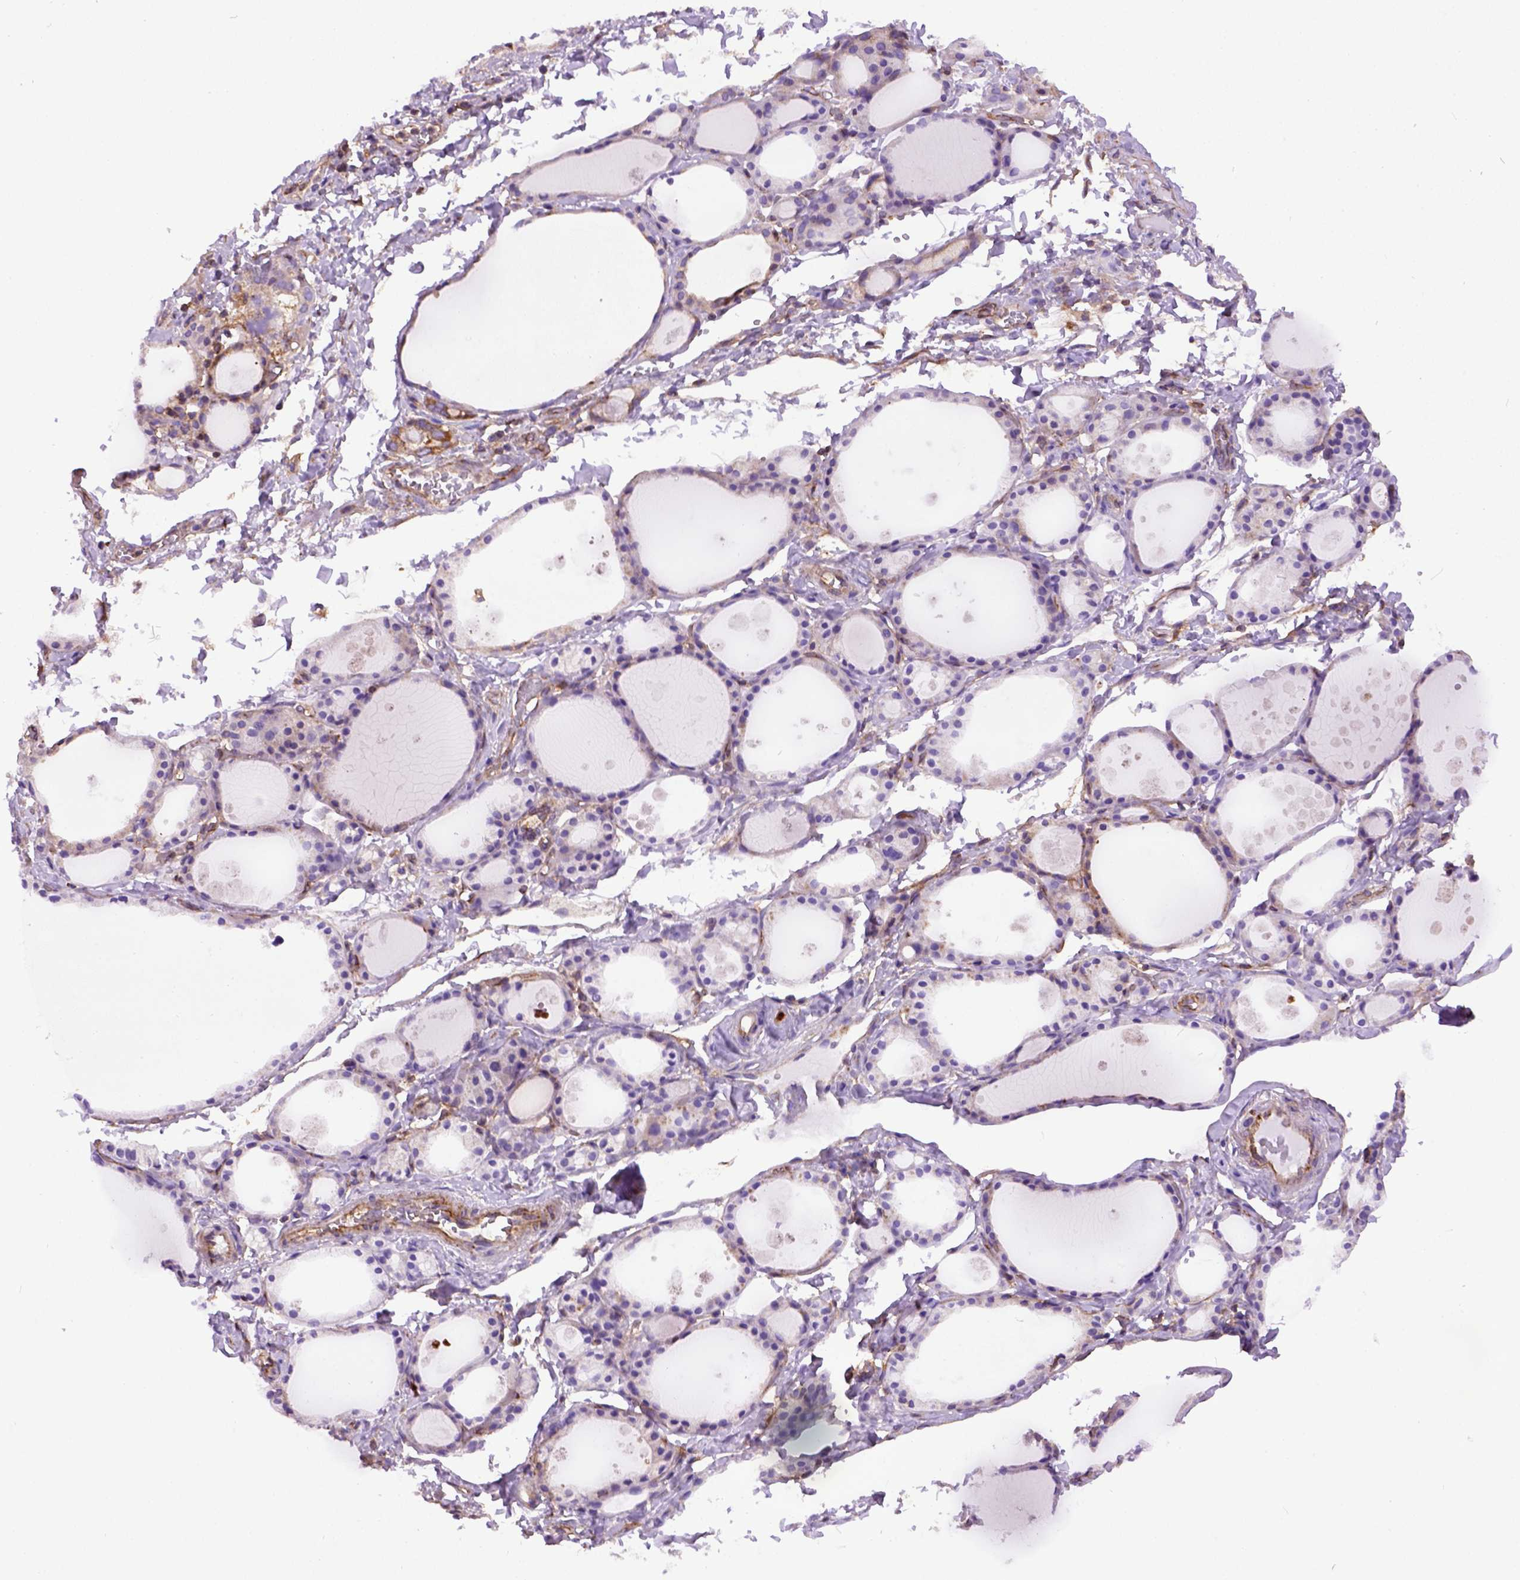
{"staining": {"intensity": "negative", "quantity": "none", "location": "none"}, "tissue": "thyroid gland", "cell_type": "Glandular cells", "image_type": "normal", "snomed": [{"axis": "morphology", "description": "Normal tissue, NOS"}, {"axis": "topography", "description": "Thyroid gland"}], "caption": "Glandular cells are negative for brown protein staining in normal thyroid gland. The staining is performed using DAB brown chromogen with nuclei counter-stained in using hematoxylin.", "gene": "MVP", "patient": {"sex": "male", "age": 68}}